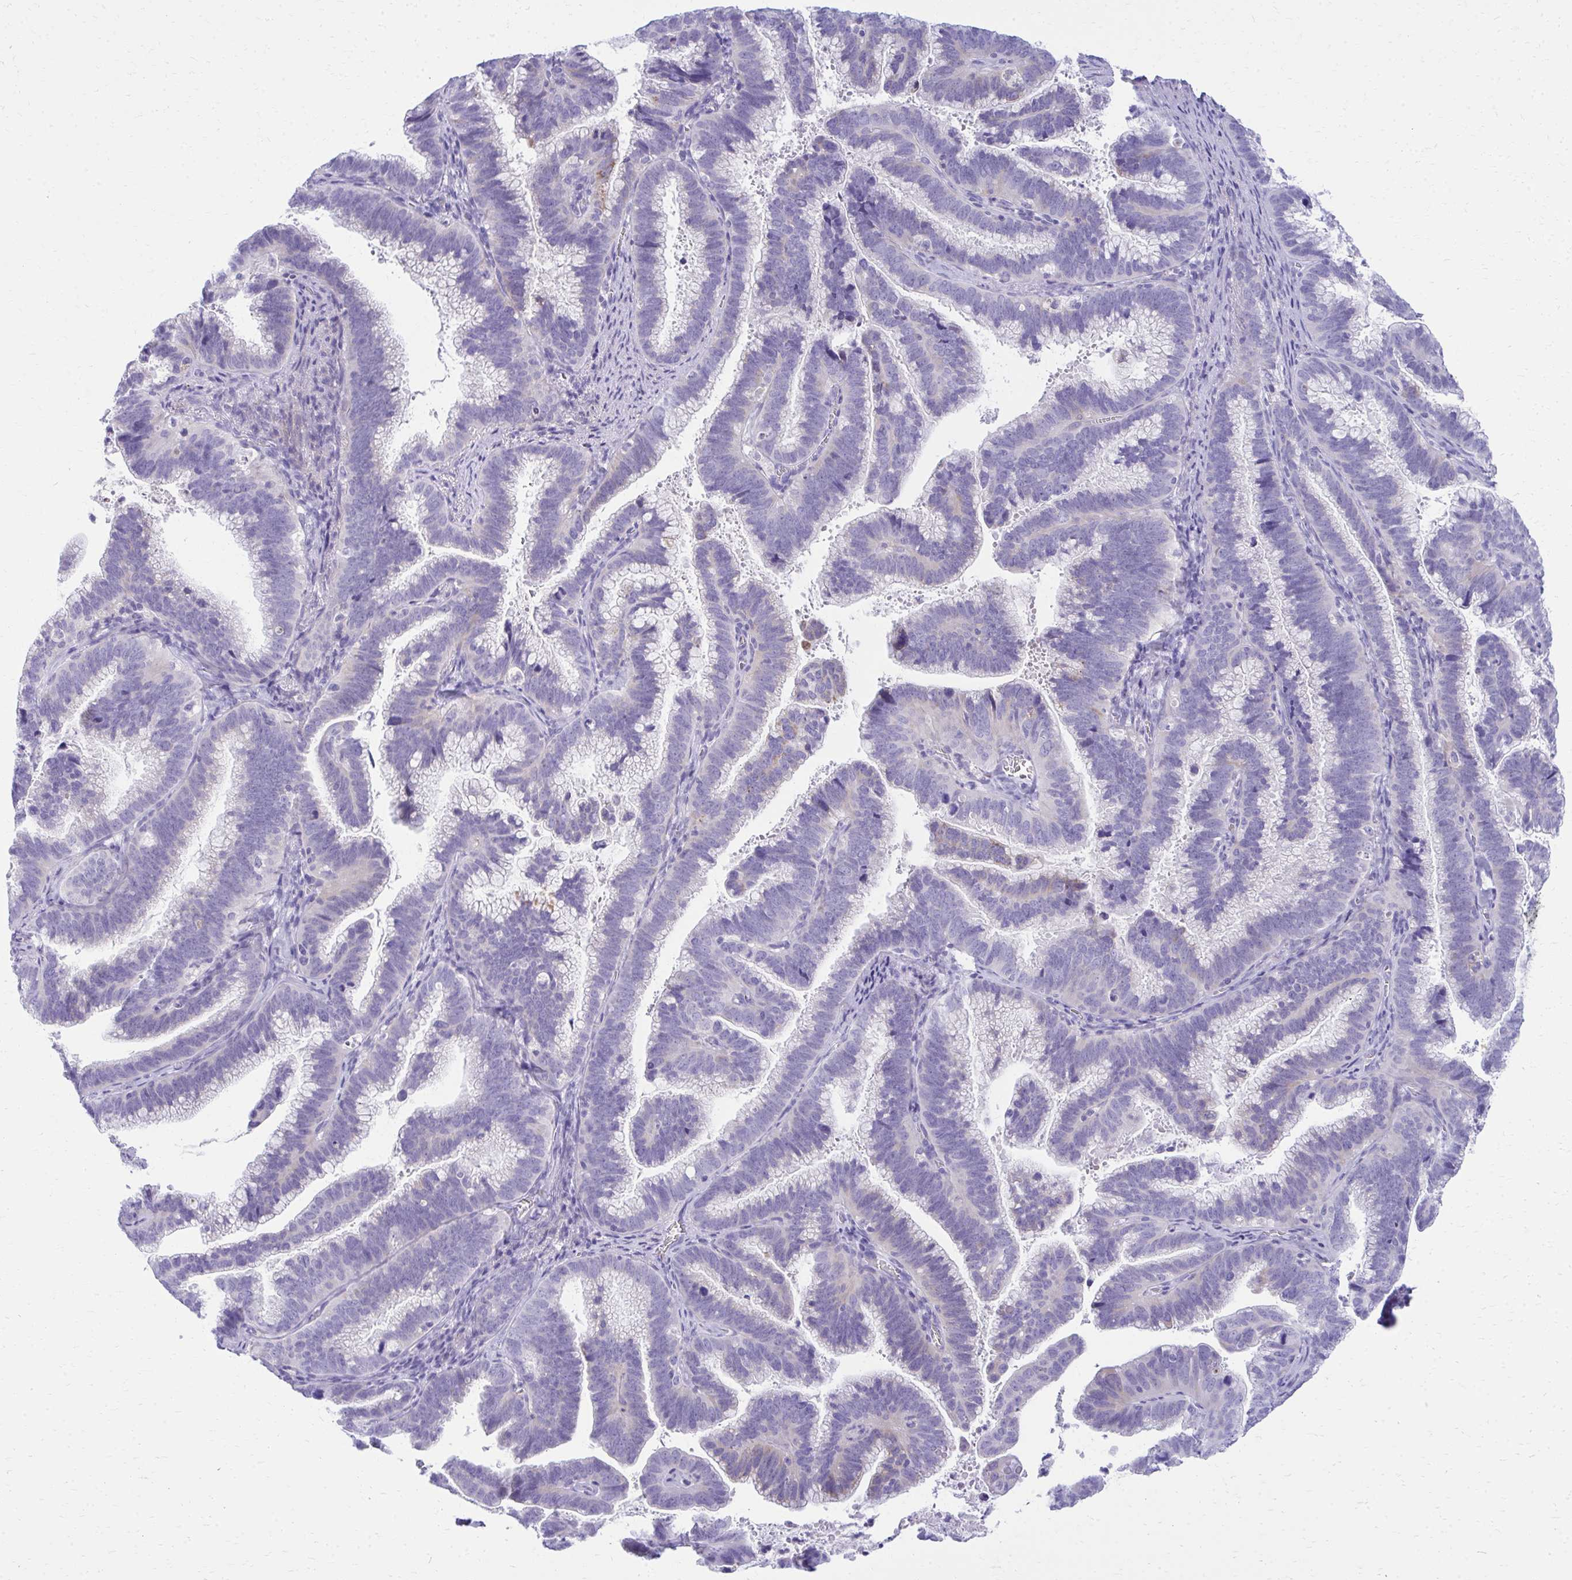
{"staining": {"intensity": "negative", "quantity": "none", "location": "none"}, "tissue": "cervical cancer", "cell_type": "Tumor cells", "image_type": "cancer", "snomed": [{"axis": "morphology", "description": "Adenocarcinoma, NOS"}, {"axis": "topography", "description": "Cervix"}], "caption": "An IHC photomicrograph of adenocarcinoma (cervical) is shown. There is no staining in tumor cells of adenocarcinoma (cervical). (Brightfield microscopy of DAB immunohistochemistry at high magnification).", "gene": "AIG1", "patient": {"sex": "female", "age": 61}}